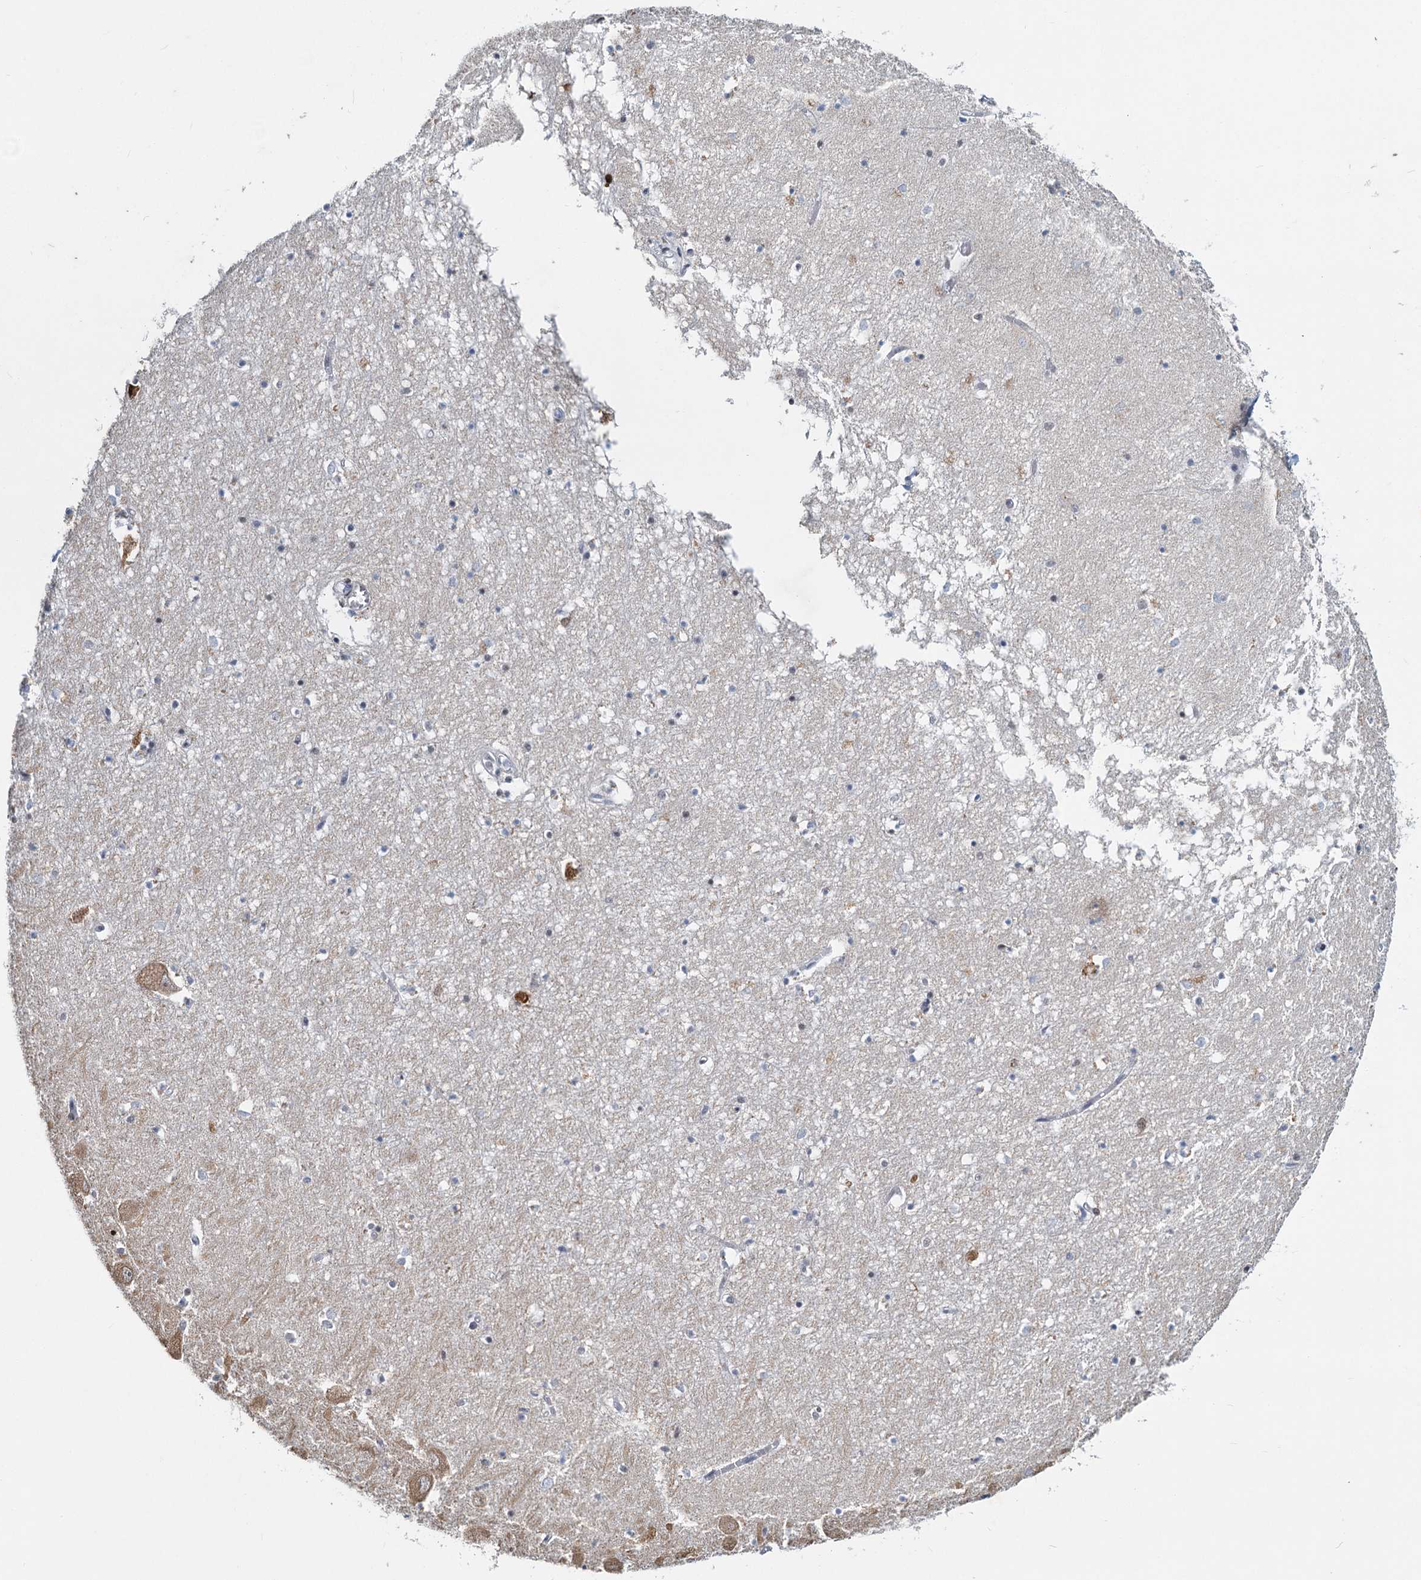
{"staining": {"intensity": "negative", "quantity": "none", "location": "none"}, "tissue": "hippocampus", "cell_type": "Glial cells", "image_type": "normal", "snomed": [{"axis": "morphology", "description": "Normal tissue, NOS"}, {"axis": "topography", "description": "Hippocampus"}], "caption": "This is an immunohistochemistry micrograph of unremarkable hippocampus. There is no staining in glial cells.", "gene": "METTL14", "patient": {"sex": "male", "age": 70}}